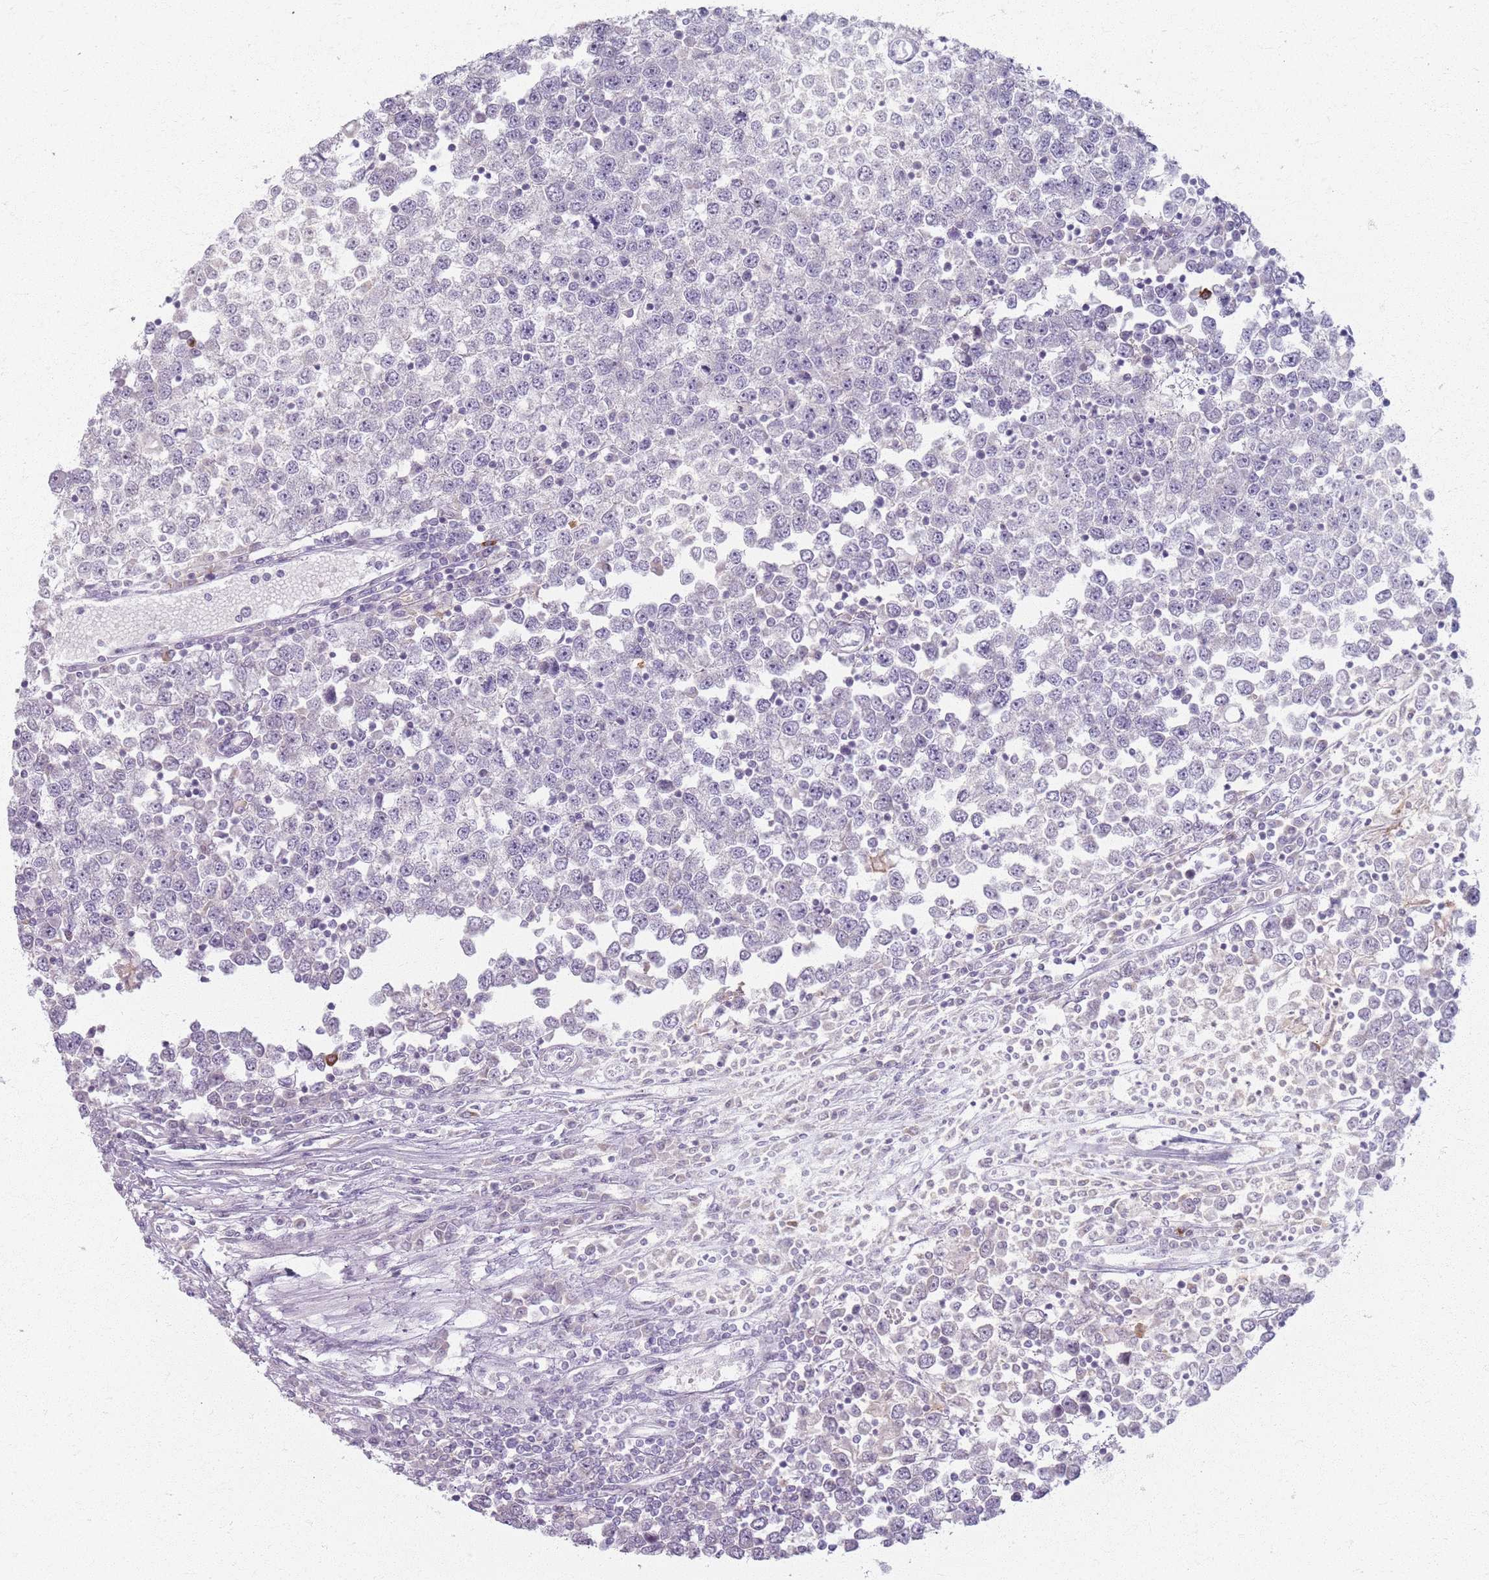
{"staining": {"intensity": "negative", "quantity": "none", "location": "none"}, "tissue": "testis cancer", "cell_type": "Tumor cells", "image_type": "cancer", "snomed": [{"axis": "morphology", "description": "Seminoma, NOS"}, {"axis": "topography", "description": "Testis"}], "caption": "Testis seminoma stained for a protein using immunohistochemistry (IHC) exhibits no positivity tumor cells.", "gene": "CRIPT", "patient": {"sex": "male", "age": 65}}